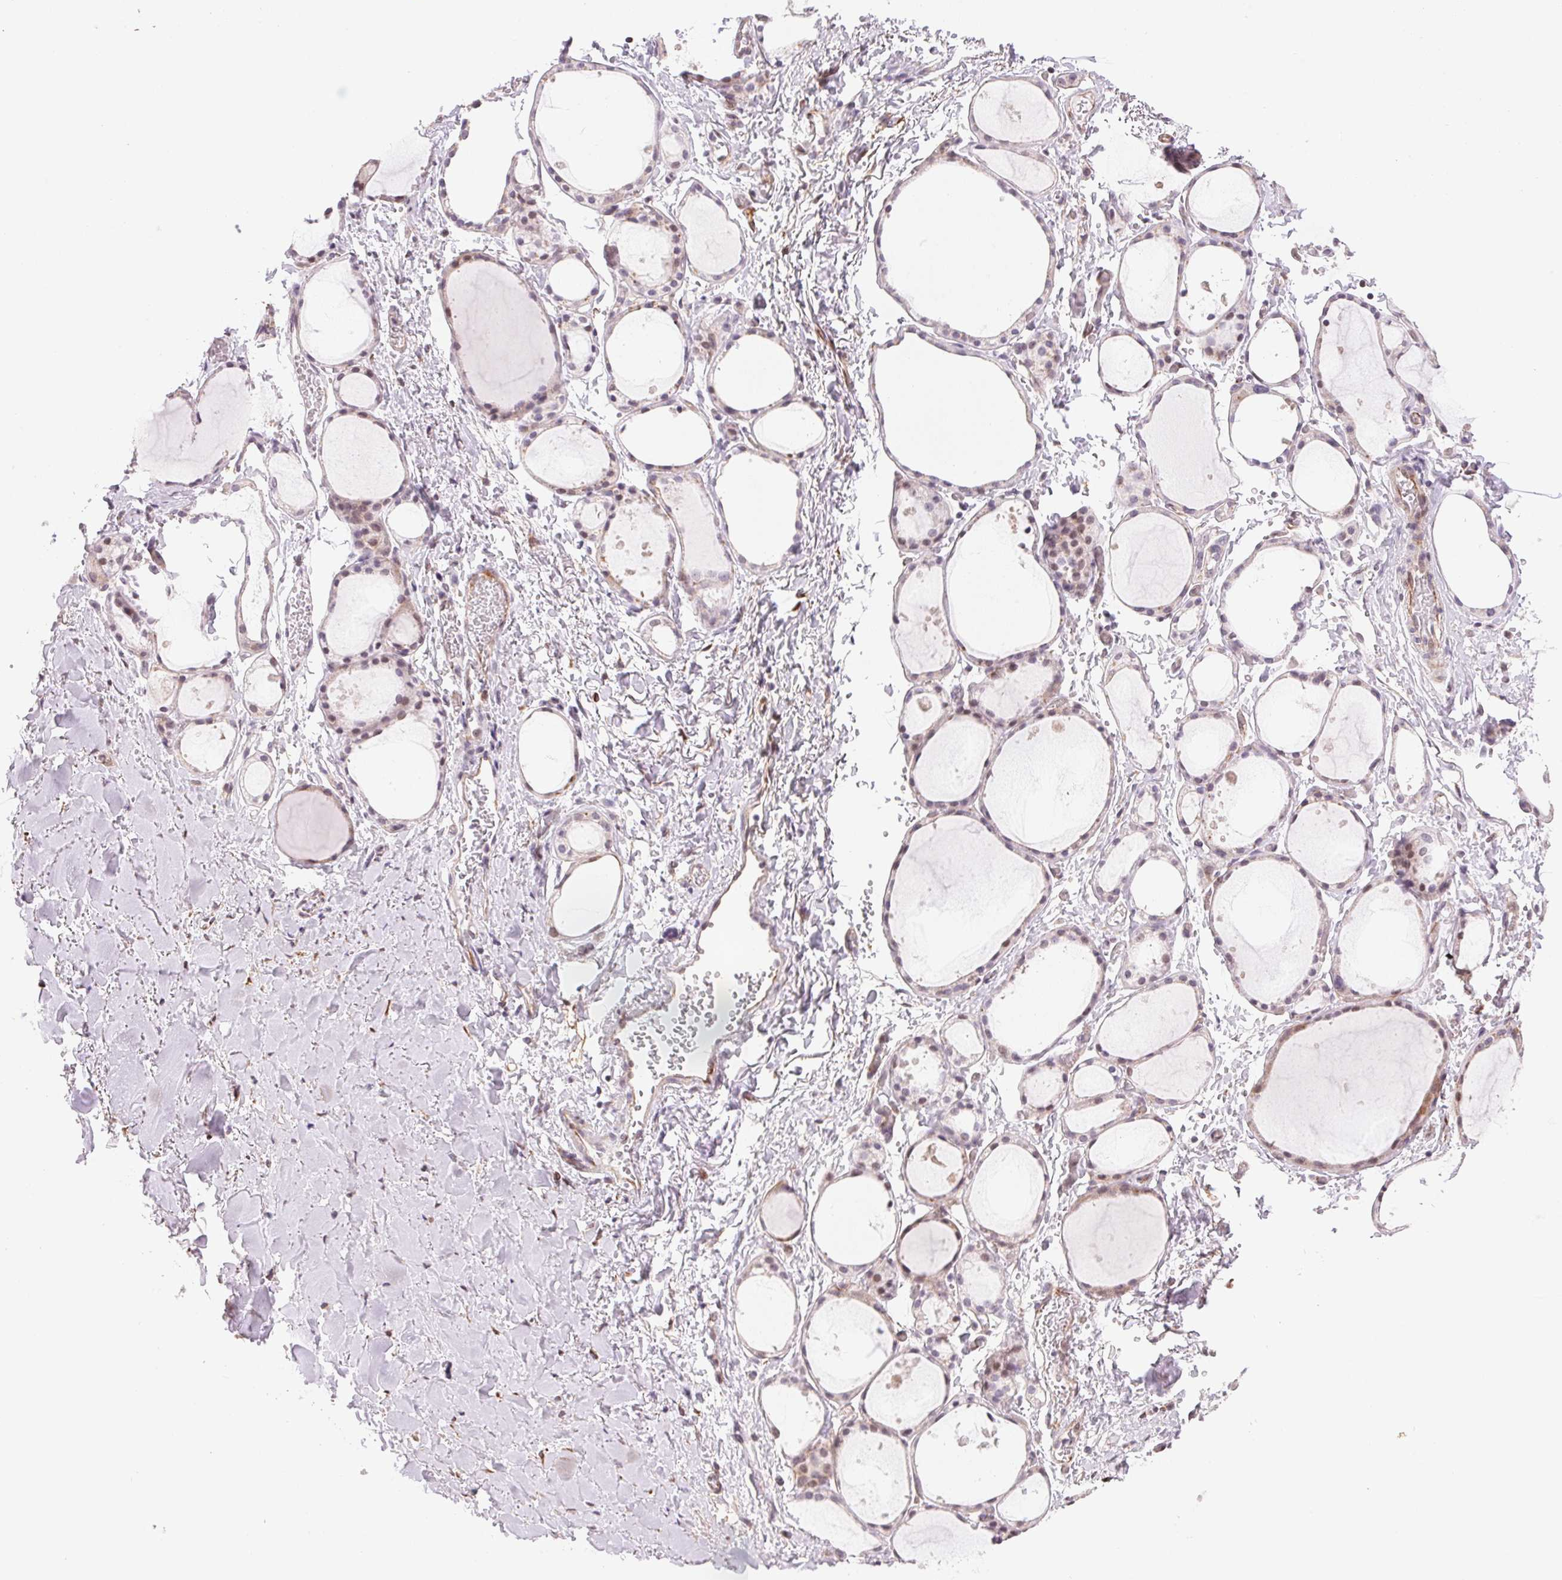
{"staining": {"intensity": "weak", "quantity": "25%-75%", "location": "cytoplasmic/membranous"}, "tissue": "thyroid gland", "cell_type": "Glandular cells", "image_type": "normal", "snomed": [{"axis": "morphology", "description": "Normal tissue, NOS"}, {"axis": "topography", "description": "Thyroid gland"}], "caption": "Thyroid gland stained with DAB (3,3'-diaminobenzidine) immunohistochemistry reveals low levels of weak cytoplasmic/membranous staining in approximately 25%-75% of glandular cells.", "gene": "GYG2", "patient": {"sex": "male", "age": 68}}